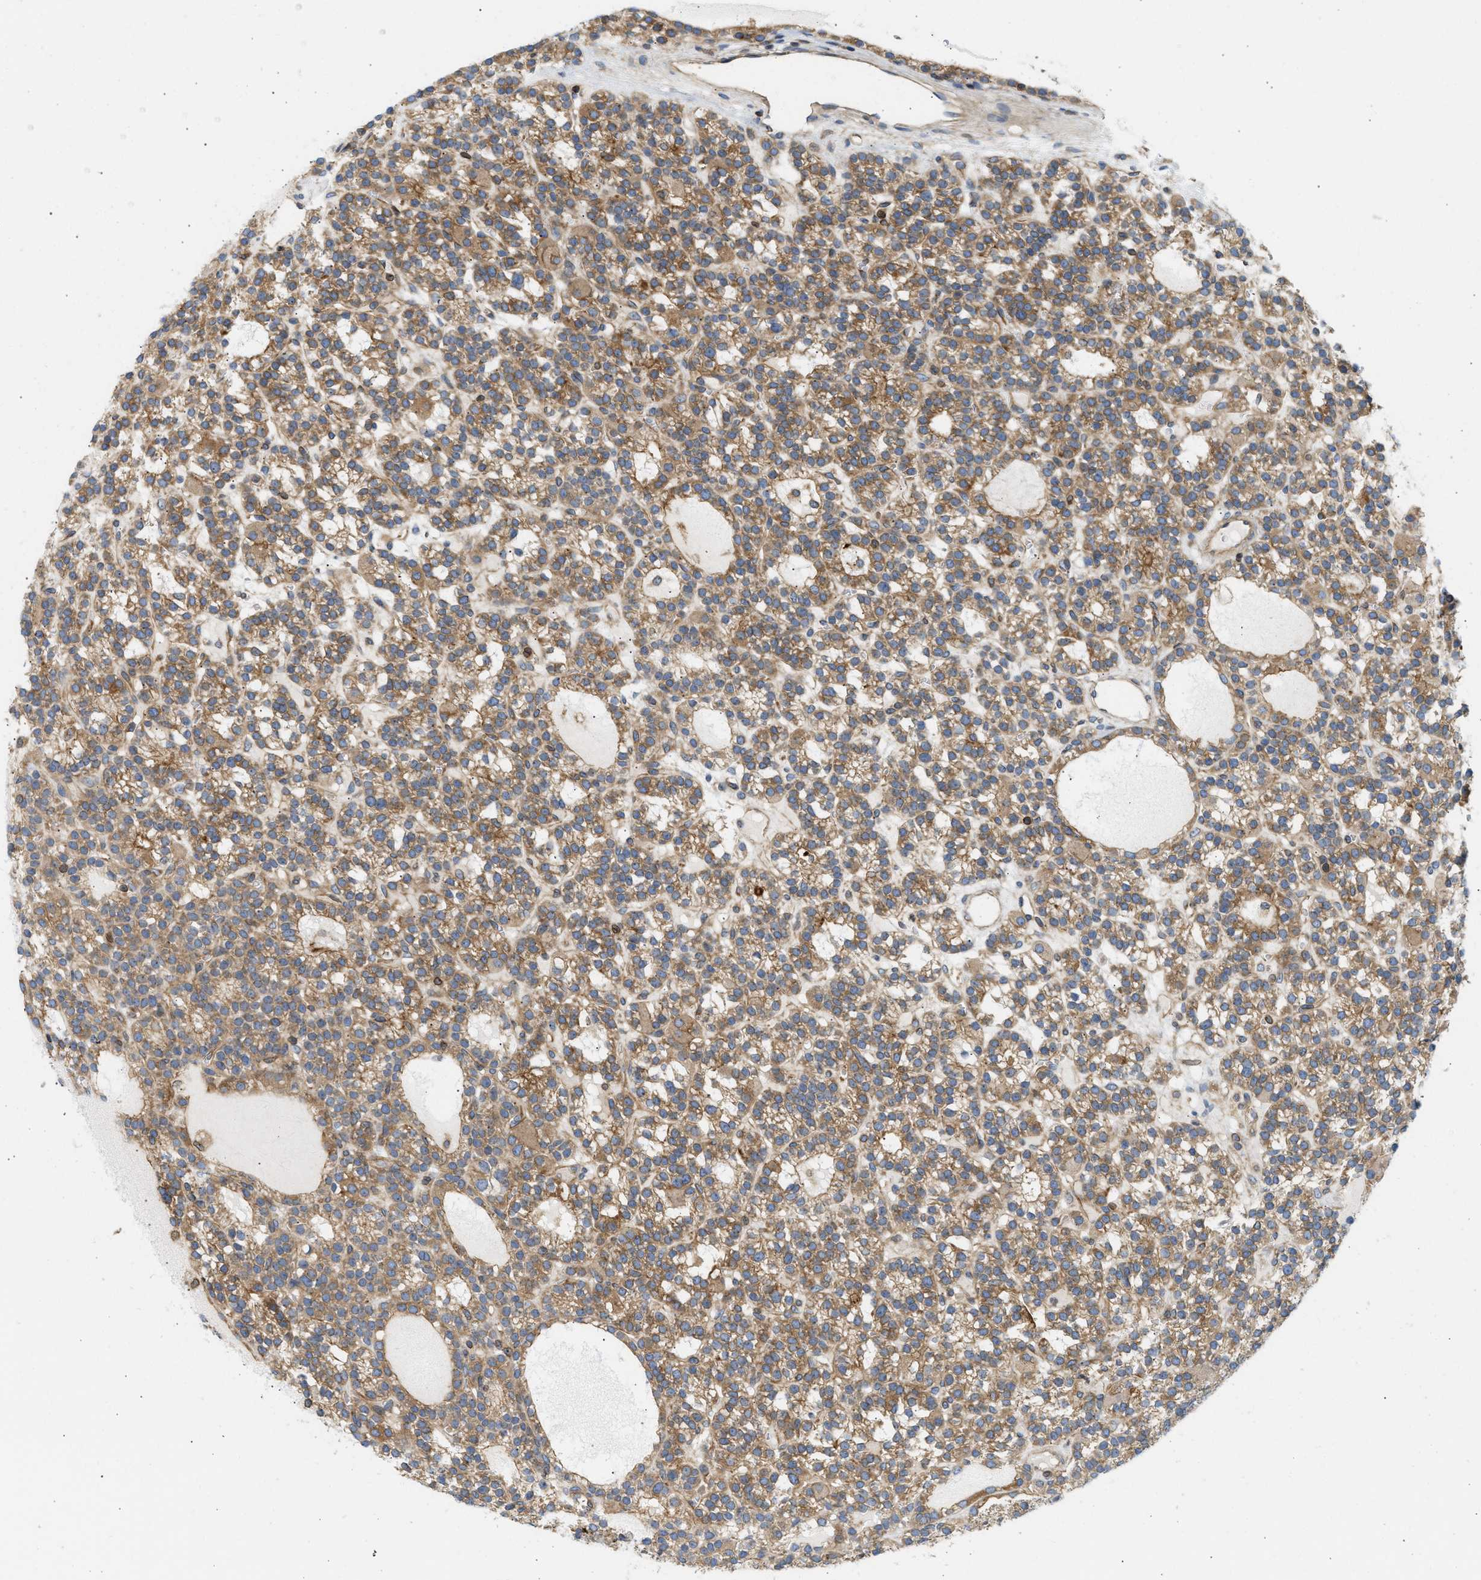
{"staining": {"intensity": "moderate", "quantity": ">75%", "location": "cytoplasmic/membranous"}, "tissue": "parathyroid gland", "cell_type": "Glandular cells", "image_type": "normal", "snomed": [{"axis": "morphology", "description": "Normal tissue, NOS"}, {"axis": "morphology", "description": "Adenoma, NOS"}, {"axis": "topography", "description": "Parathyroid gland"}], "caption": "Immunohistochemical staining of benign parathyroid gland reveals moderate cytoplasmic/membranous protein positivity in about >75% of glandular cells. The protein of interest is stained brown, and the nuclei are stained in blue (DAB (3,3'-diaminobenzidine) IHC with brightfield microscopy, high magnification).", "gene": "STRN", "patient": {"sex": "female", "age": 58}}